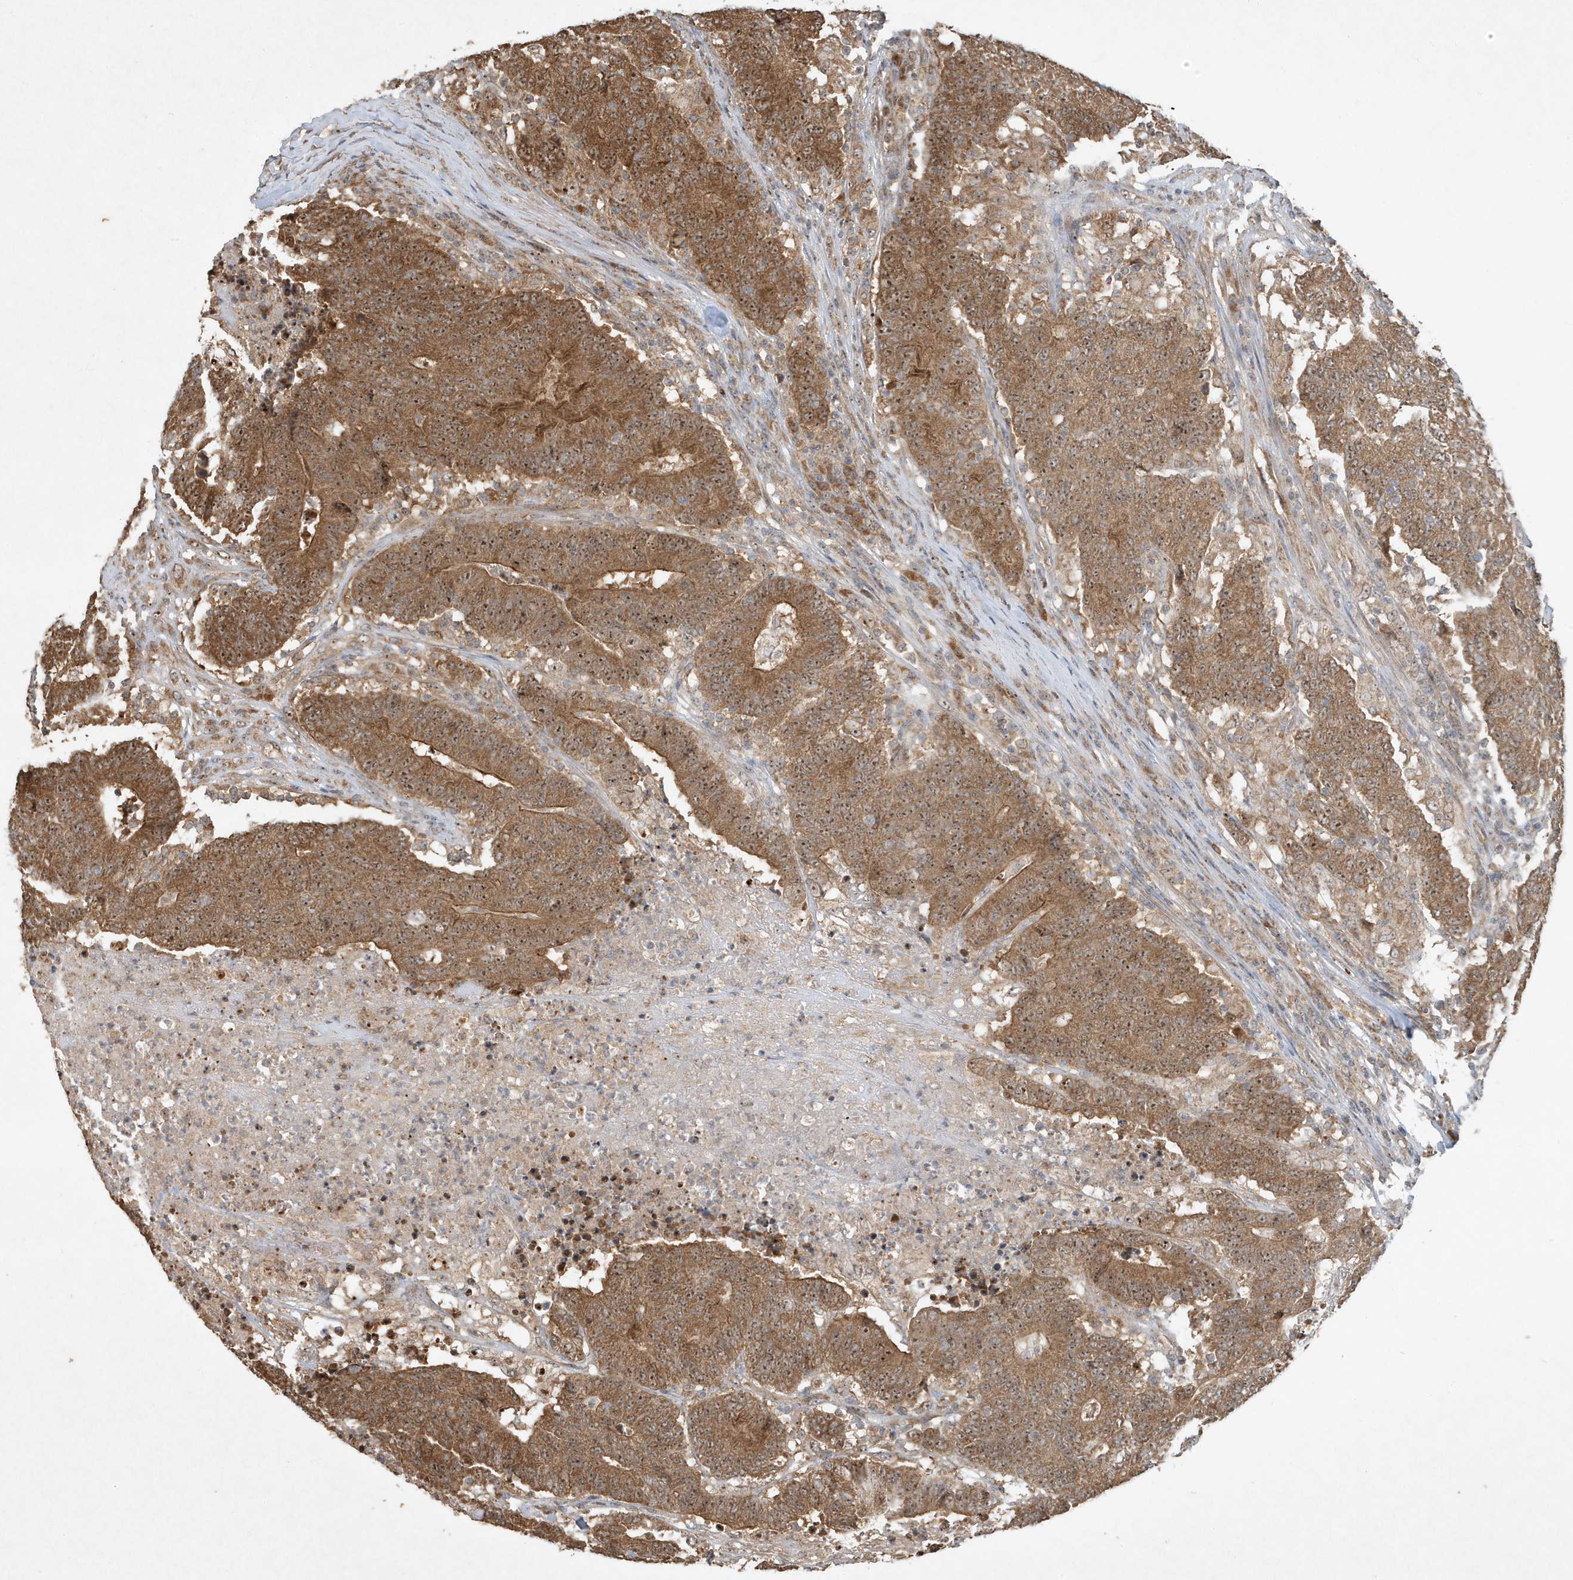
{"staining": {"intensity": "strong", "quantity": ">75%", "location": "cytoplasmic/membranous,nuclear"}, "tissue": "colorectal cancer", "cell_type": "Tumor cells", "image_type": "cancer", "snomed": [{"axis": "morphology", "description": "Normal tissue, NOS"}, {"axis": "morphology", "description": "Adenocarcinoma, NOS"}, {"axis": "topography", "description": "Colon"}], "caption": "A brown stain shows strong cytoplasmic/membranous and nuclear staining of a protein in adenocarcinoma (colorectal) tumor cells.", "gene": "ABCB9", "patient": {"sex": "female", "age": 75}}